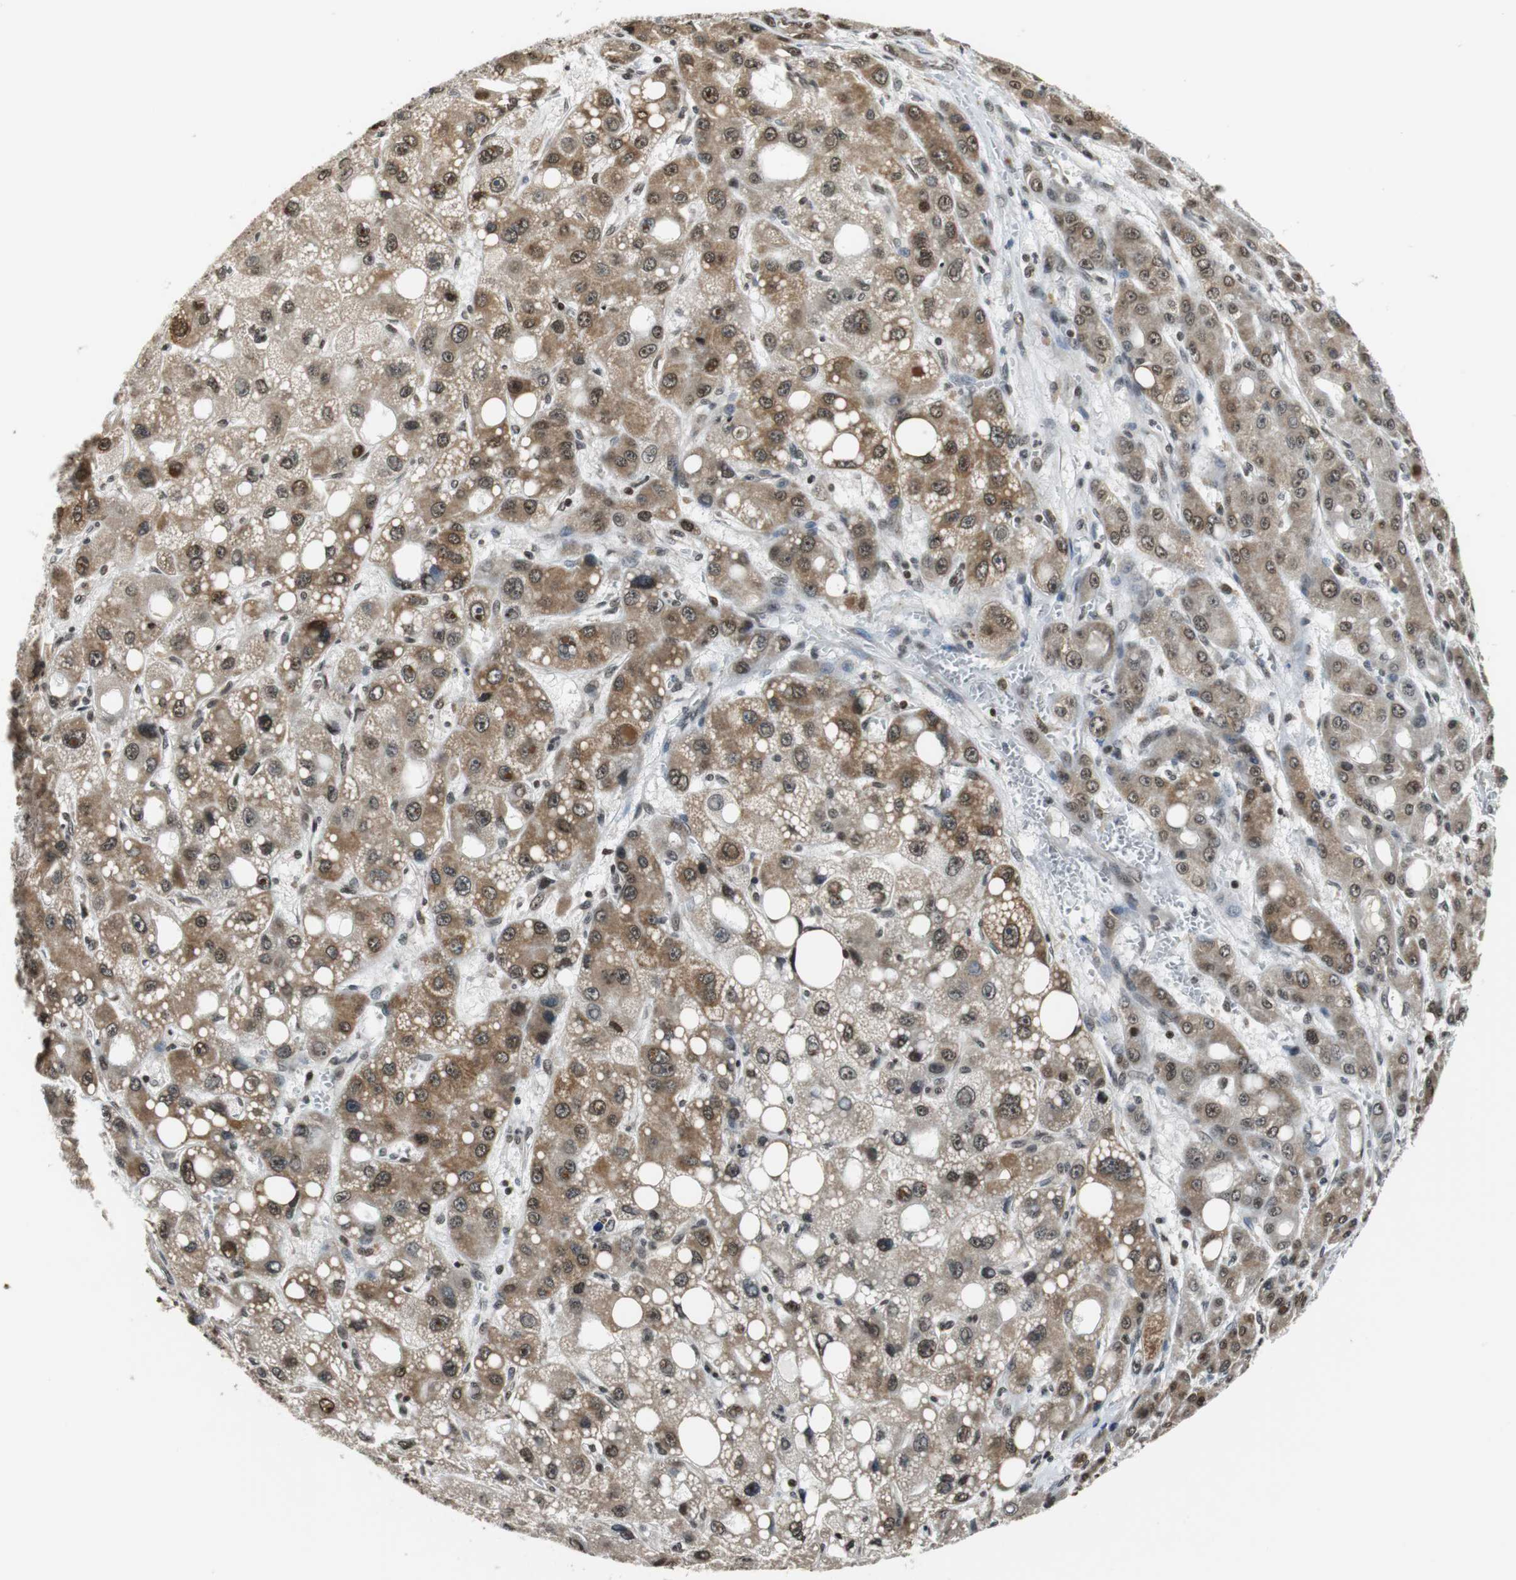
{"staining": {"intensity": "moderate", "quantity": "25%-75%", "location": "cytoplasmic/membranous,nuclear"}, "tissue": "liver cancer", "cell_type": "Tumor cells", "image_type": "cancer", "snomed": [{"axis": "morphology", "description": "Carcinoma, Hepatocellular, NOS"}, {"axis": "topography", "description": "Liver"}], "caption": "An IHC histopathology image of neoplastic tissue is shown. Protein staining in brown shows moderate cytoplasmic/membranous and nuclear positivity in hepatocellular carcinoma (liver) within tumor cells.", "gene": "REST", "patient": {"sex": "male", "age": 55}}